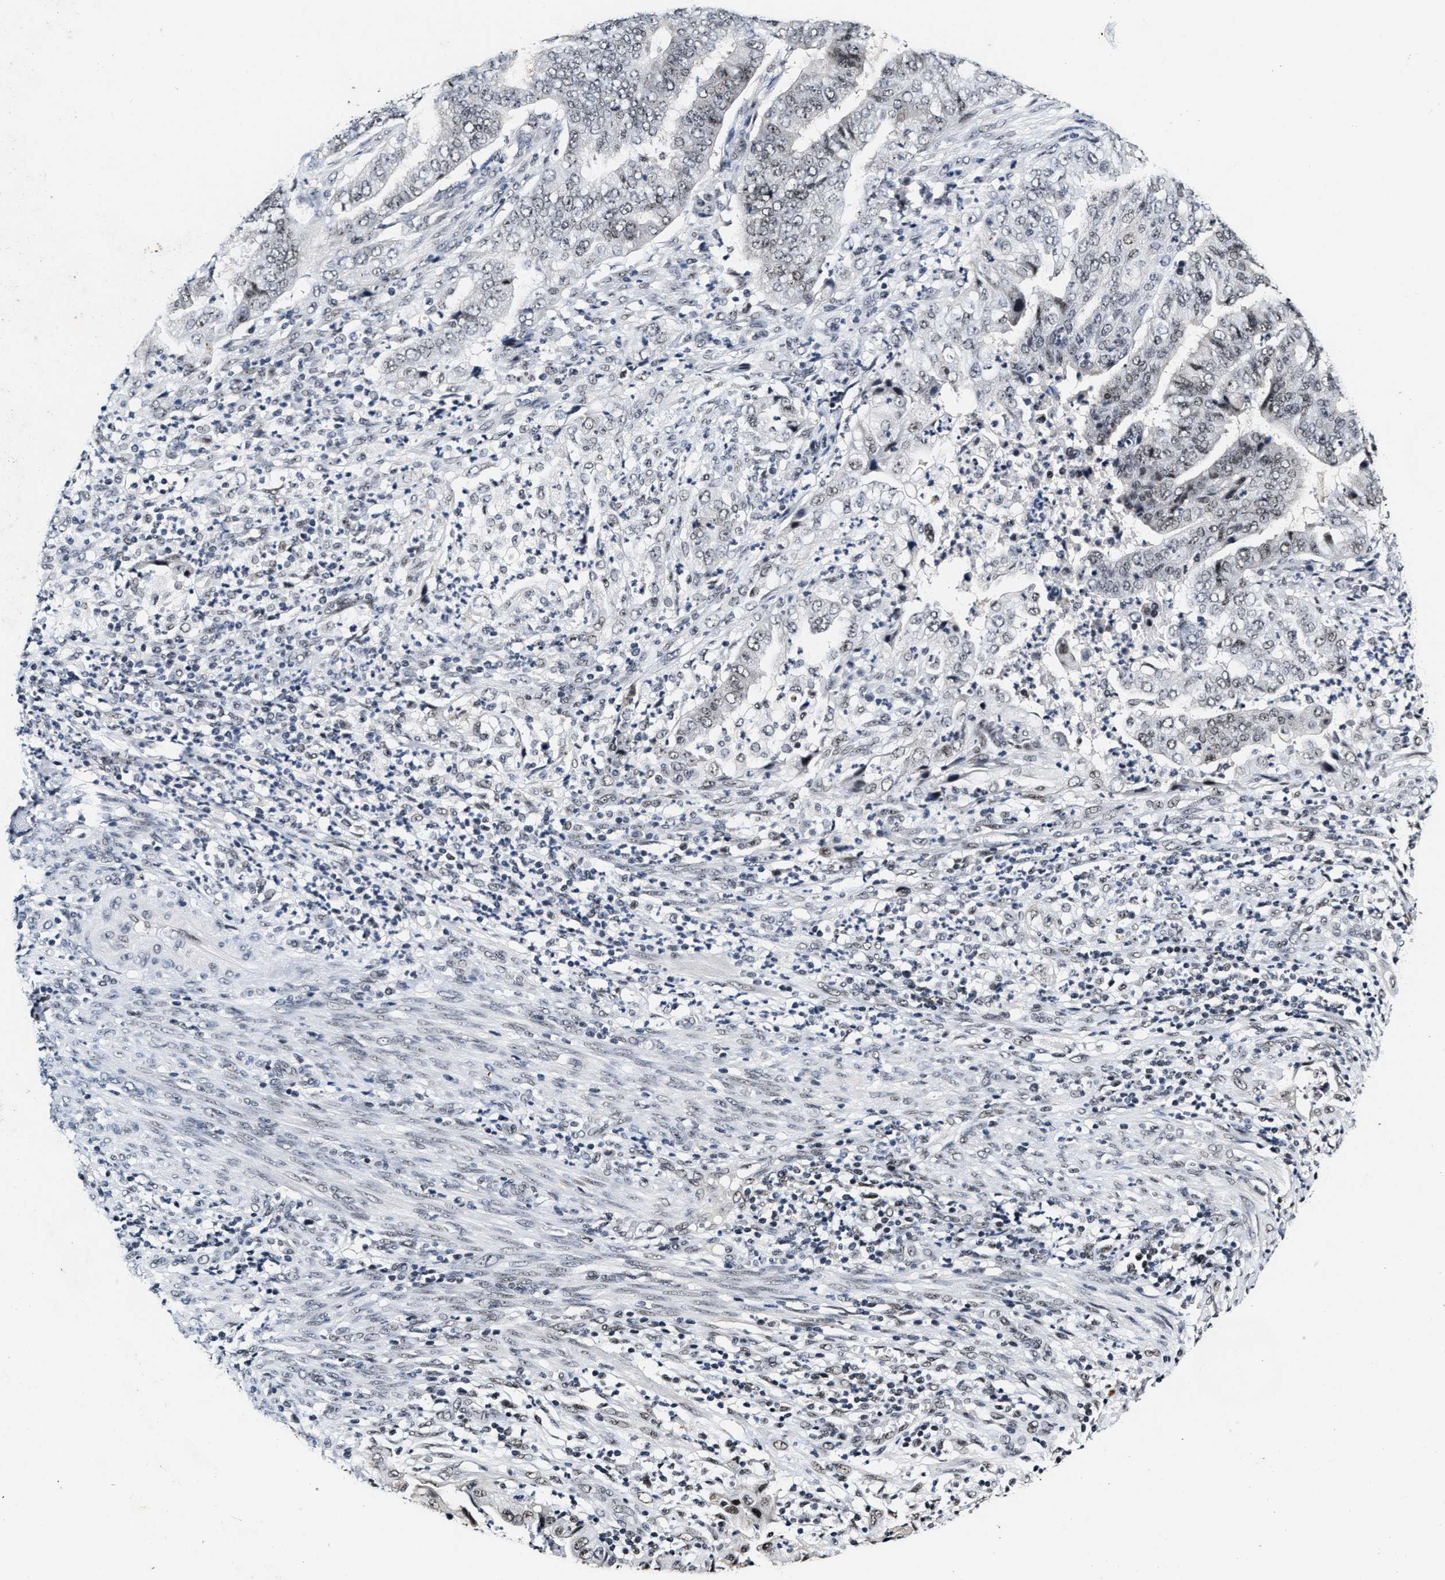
{"staining": {"intensity": "negative", "quantity": "none", "location": "none"}, "tissue": "endometrial cancer", "cell_type": "Tumor cells", "image_type": "cancer", "snomed": [{"axis": "morphology", "description": "Adenocarcinoma, NOS"}, {"axis": "topography", "description": "Endometrium"}], "caption": "There is no significant positivity in tumor cells of endometrial cancer (adenocarcinoma). The staining is performed using DAB (3,3'-diaminobenzidine) brown chromogen with nuclei counter-stained in using hematoxylin.", "gene": "INIP", "patient": {"sex": "female", "age": 51}}